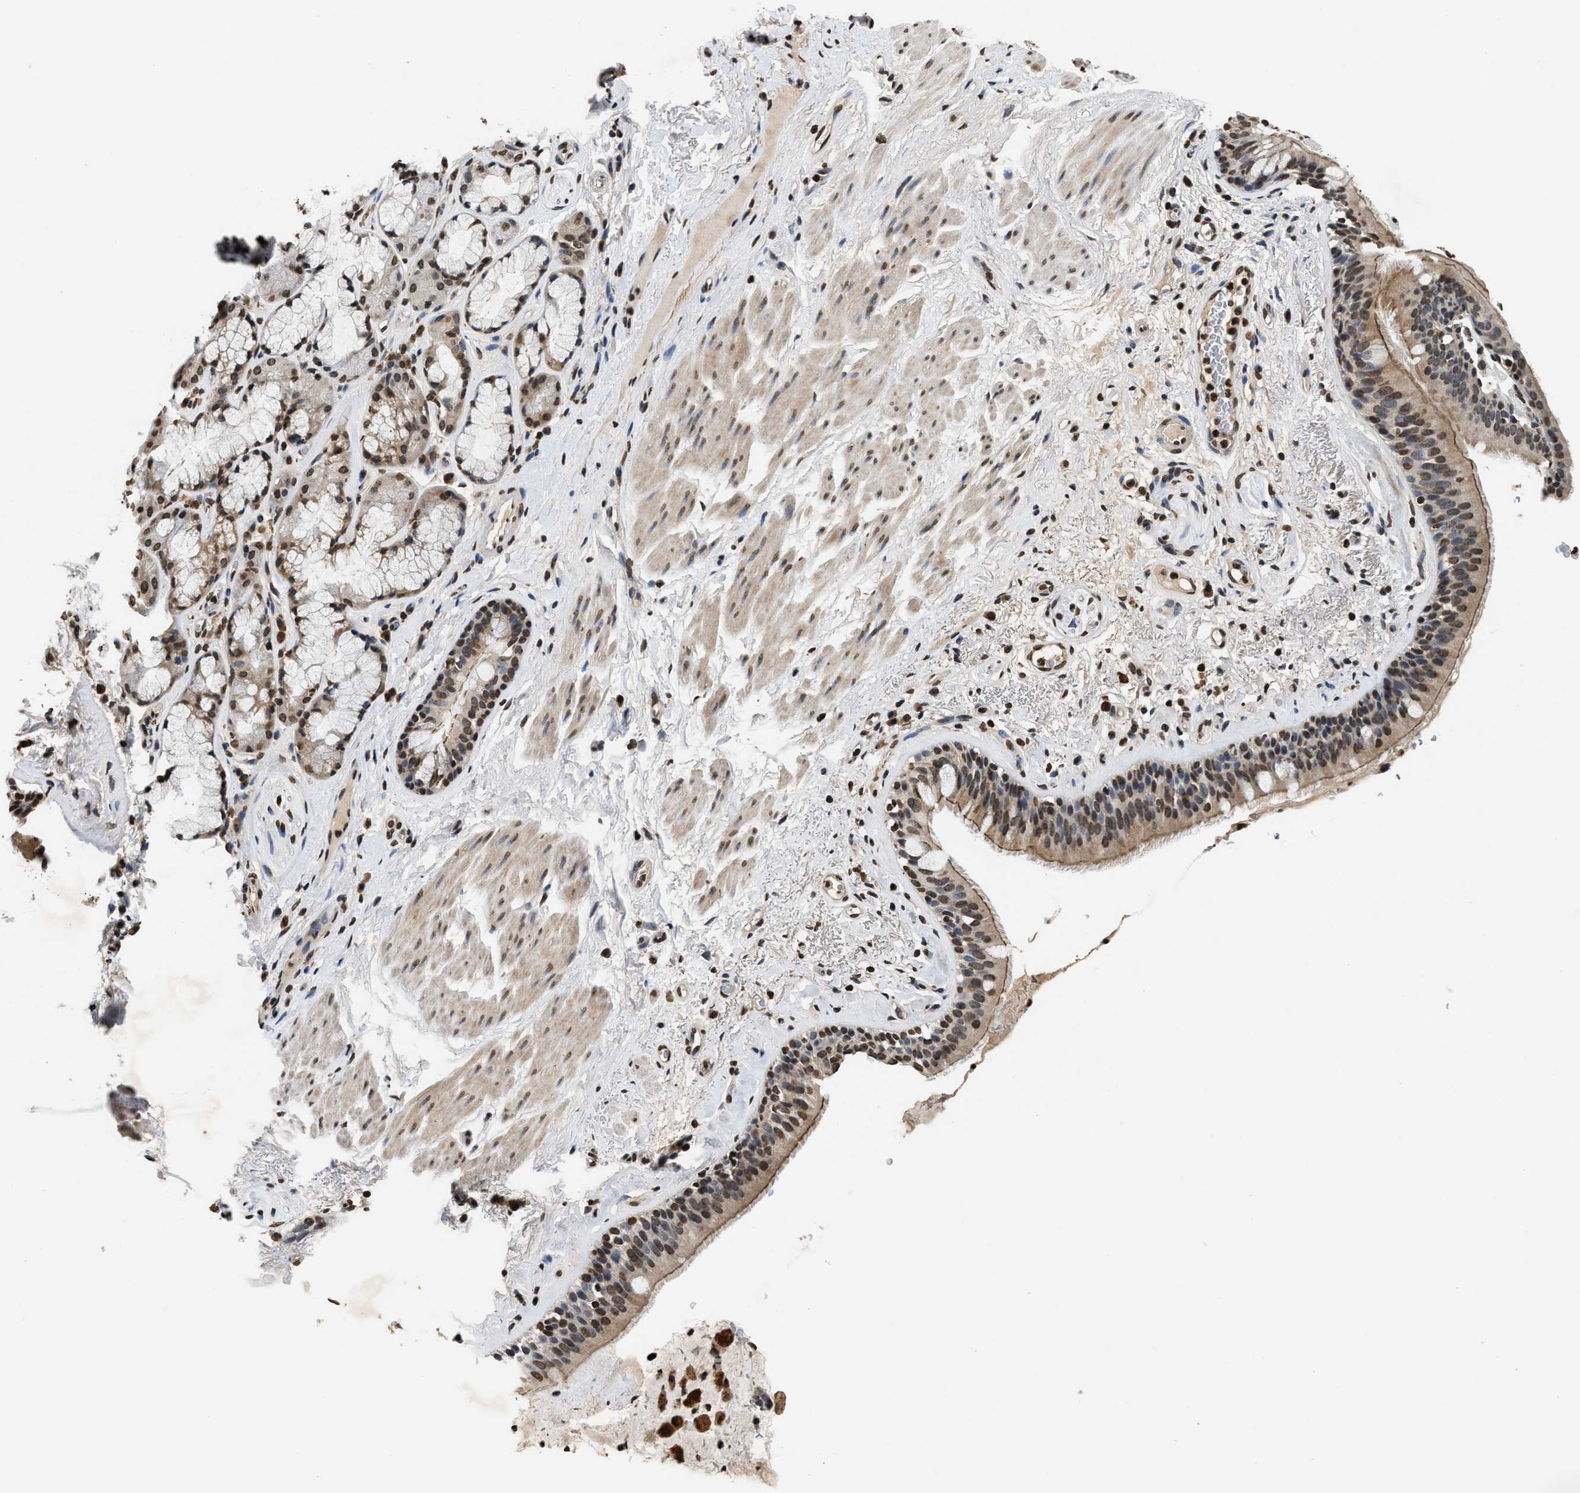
{"staining": {"intensity": "moderate", "quantity": ">75%", "location": "cytoplasmic/membranous,nuclear"}, "tissue": "bronchus", "cell_type": "Respiratory epithelial cells", "image_type": "normal", "snomed": [{"axis": "morphology", "description": "Normal tissue, NOS"}, {"axis": "topography", "description": "Cartilage tissue"}], "caption": "Brown immunohistochemical staining in normal human bronchus demonstrates moderate cytoplasmic/membranous,nuclear positivity in approximately >75% of respiratory epithelial cells.", "gene": "DNASE1L3", "patient": {"sex": "female", "age": 63}}